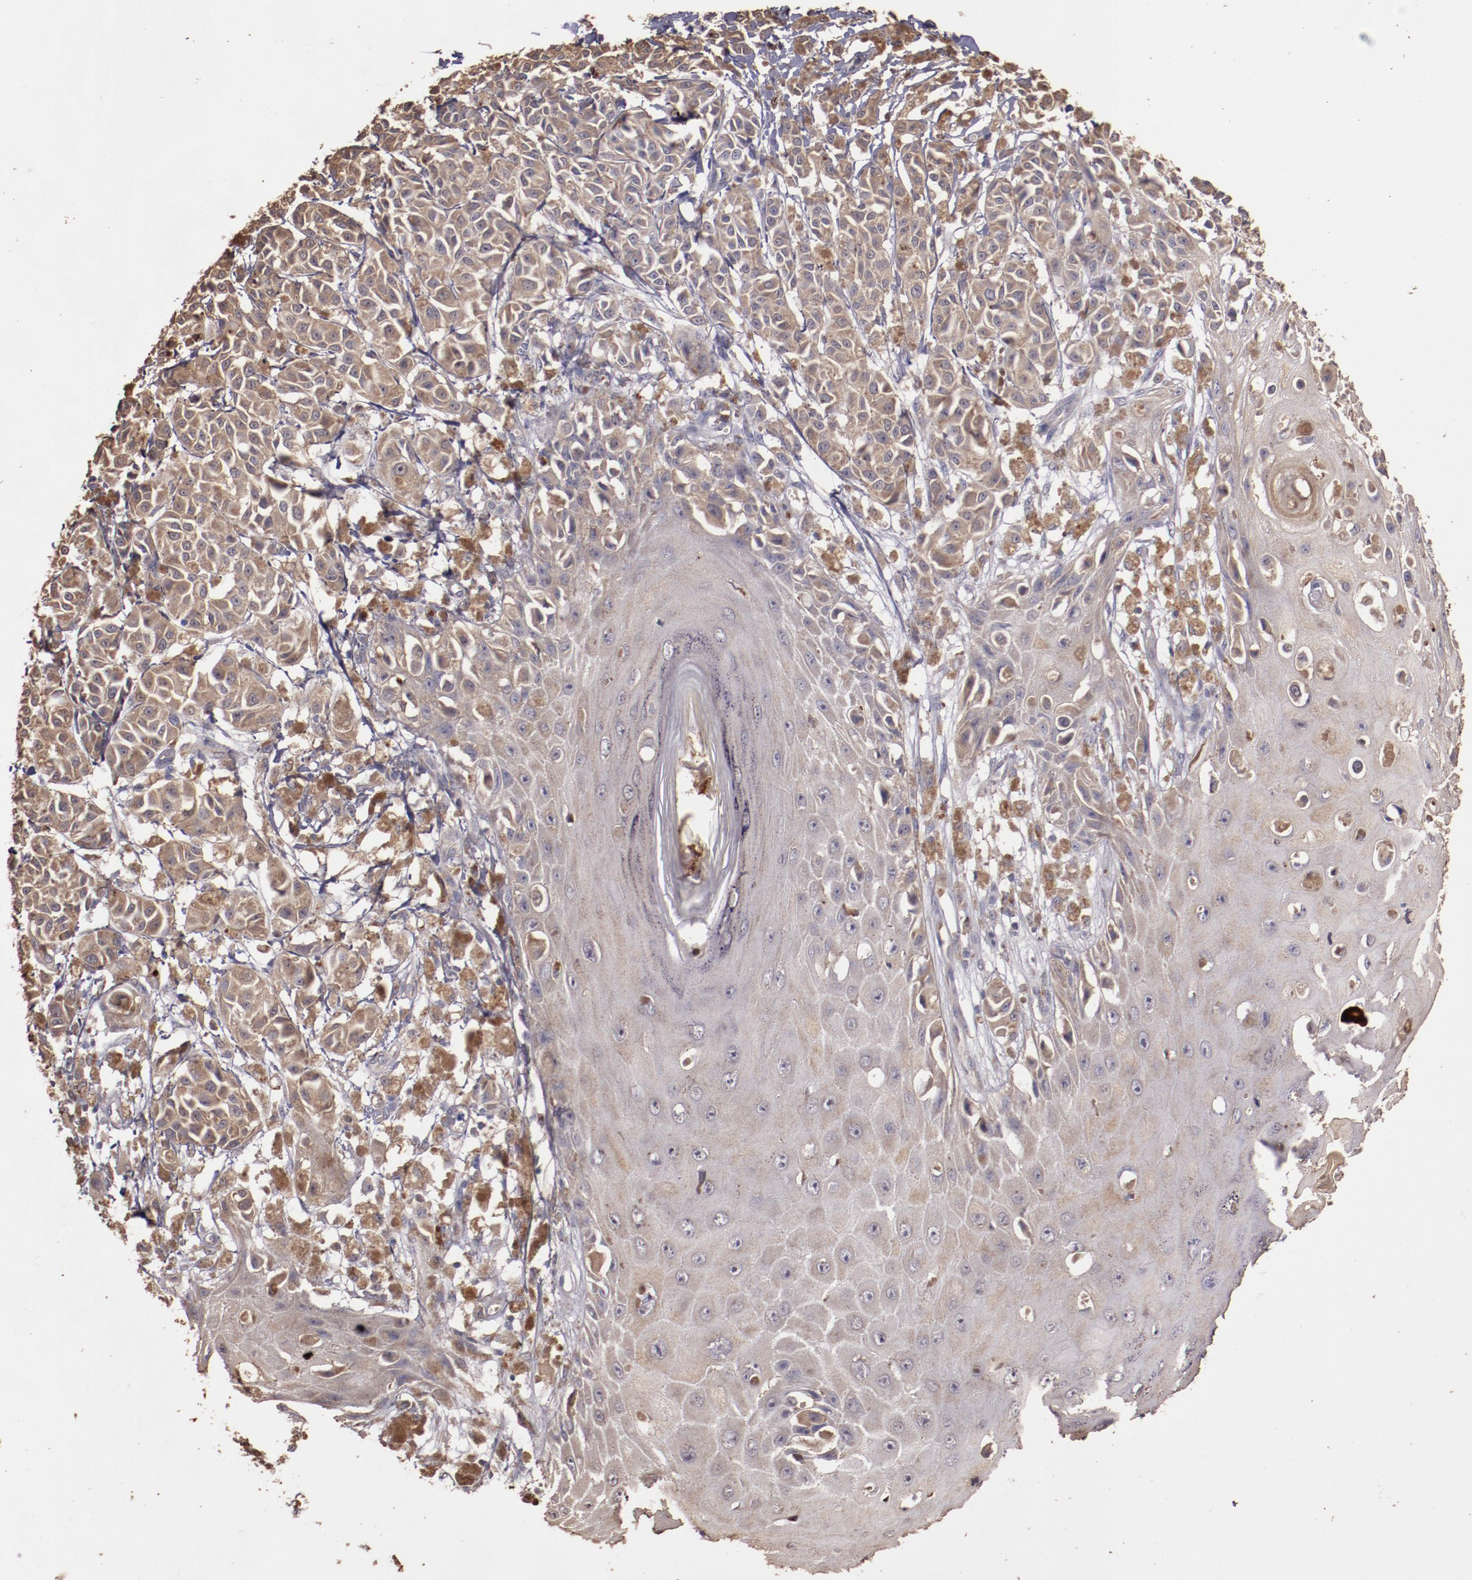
{"staining": {"intensity": "weak", "quantity": ">75%", "location": "cytoplasmic/membranous"}, "tissue": "melanoma", "cell_type": "Tumor cells", "image_type": "cancer", "snomed": [{"axis": "morphology", "description": "Malignant melanoma, NOS"}, {"axis": "topography", "description": "Skin"}], "caption": "Tumor cells reveal low levels of weak cytoplasmic/membranous staining in approximately >75% of cells in malignant melanoma. (DAB (3,3'-diaminobenzidine) IHC, brown staining for protein, blue staining for nuclei).", "gene": "SRRD", "patient": {"sex": "male", "age": 76}}